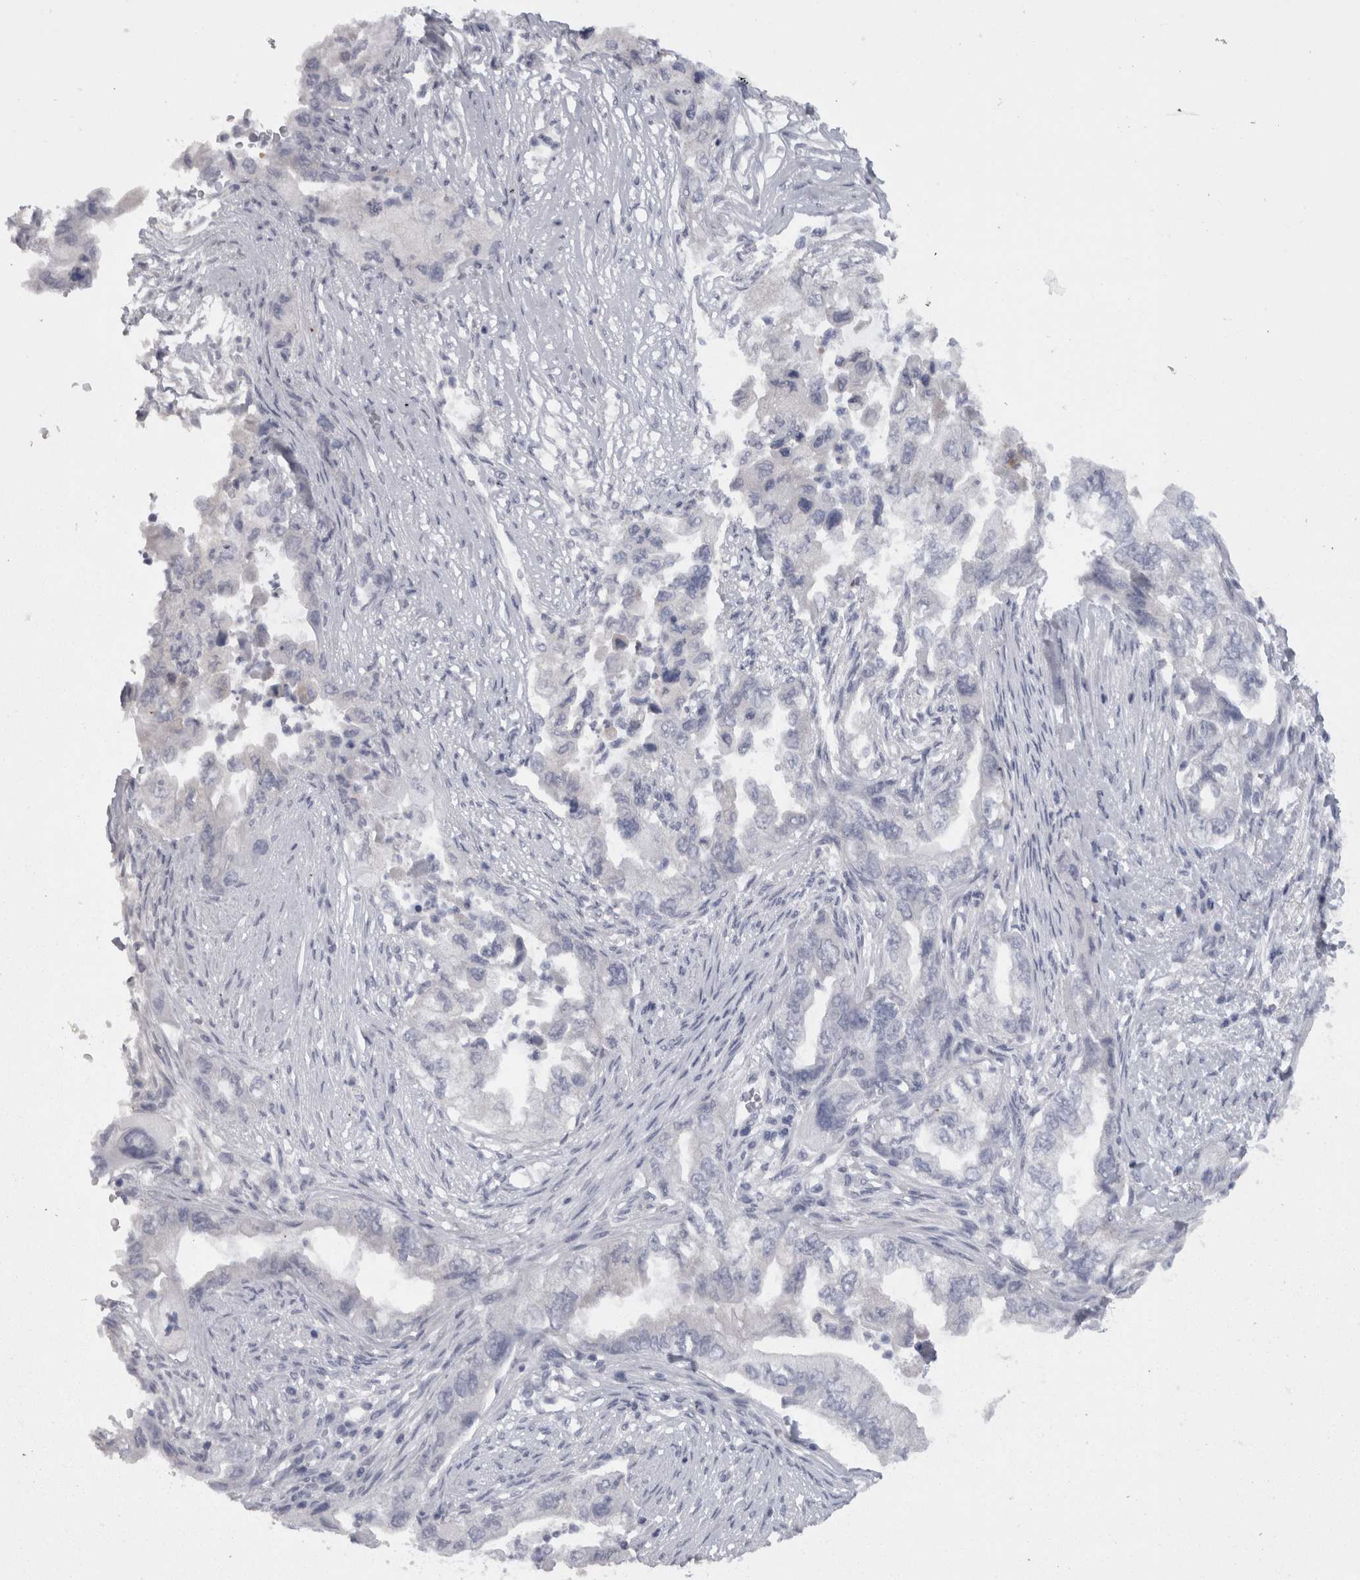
{"staining": {"intensity": "negative", "quantity": "none", "location": "none"}, "tissue": "pancreatic cancer", "cell_type": "Tumor cells", "image_type": "cancer", "snomed": [{"axis": "morphology", "description": "Adenocarcinoma, NOS"}, {"axis": "topography", "description": "Pancreas"}], "caption": "The image displays no staining of tumor cells in pancreatic cancer (adenocarcinoma).", "gene": "CAMK2D", "patient": {"sex": "female", "age": 73}}